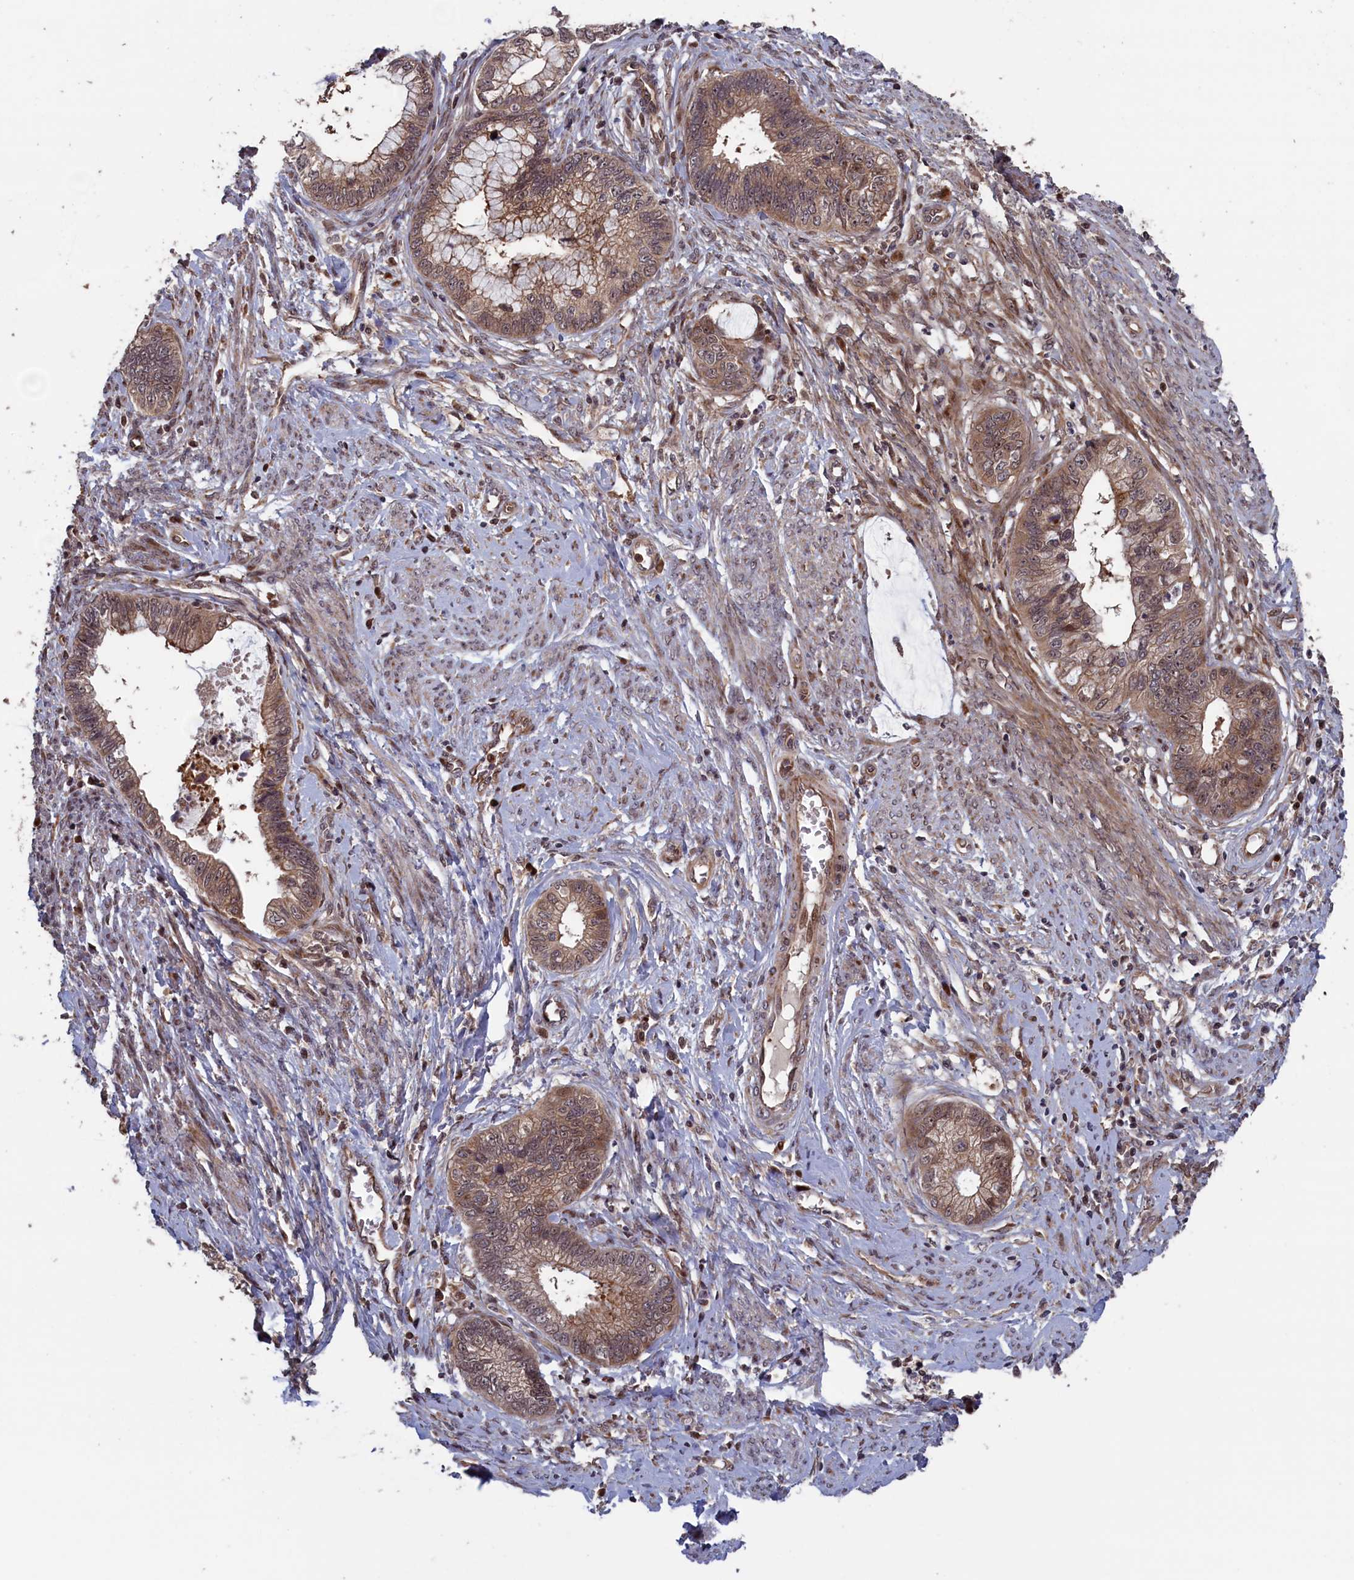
{"staining": {"intensity": "moderate", "quantity": ">75%", "location": "cytoplasmic/membranous,nuclear"}, "tissue": "cervical cancer", "cell_type": "Tumor cells", "image_type": "cancer", "snomed": [{"axis": "morphology", "description": "Adenocarcinoma, NOS"}, {"axis": "topography", "description": "Cervix"}], "caption": "Protein staining exhibits moderate cytoplasmic/membranous and nuclear expression in approximately >75% of tumor cells in cervical cancer (adenocarcinoma).", "gene": "LSG1", "patient": {"sex": "female", "age": 44}}